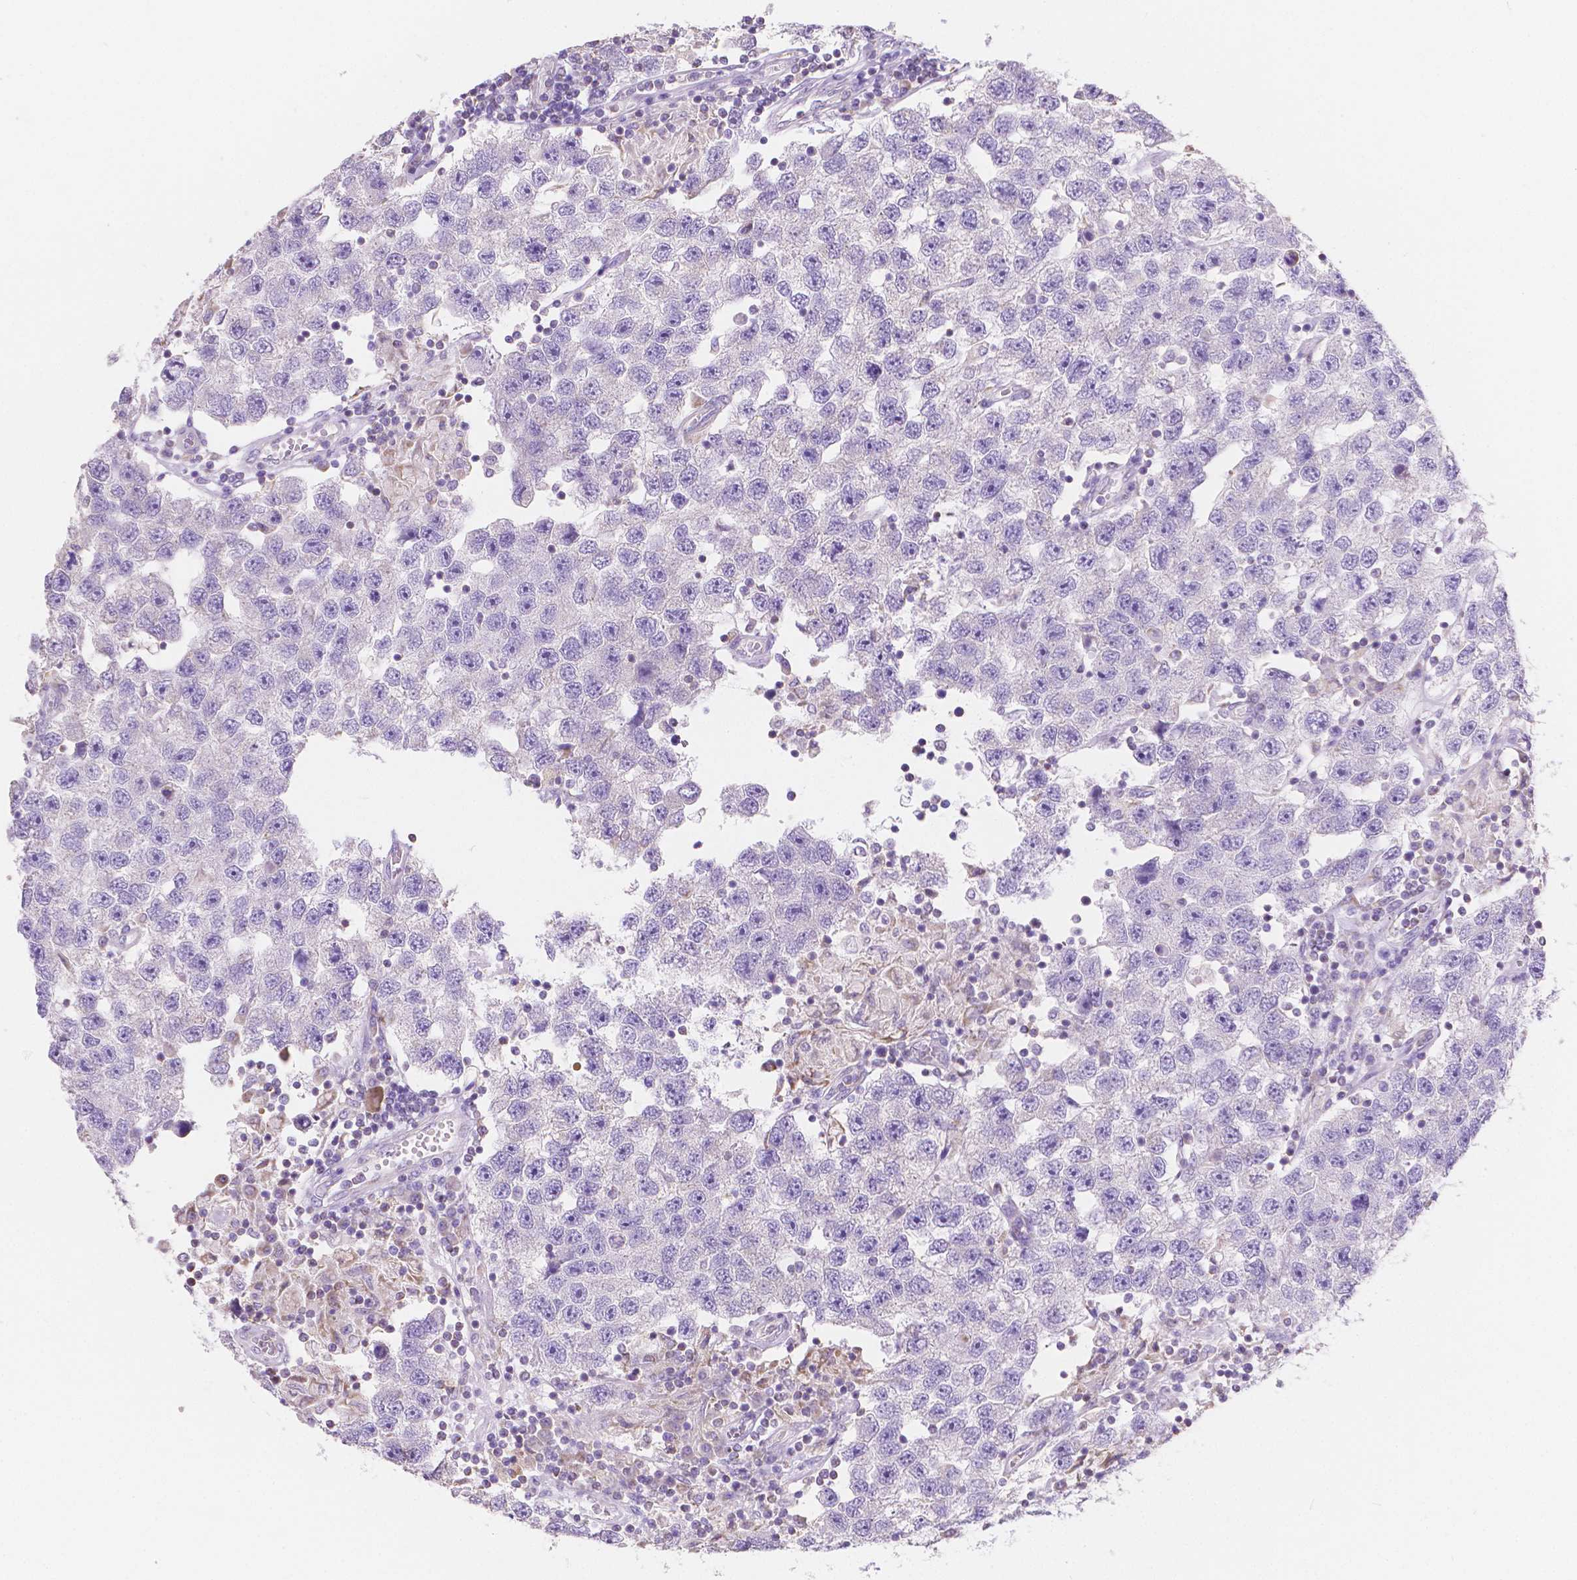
{"staining": {"intensity": "negative", "quantity": "none", "location": "none"}, "tissue": "testis cancer", "cell_type": "Tumor cells", "image_type": "cancer", "snomed": [{"axis": "morphology", "description": "Seminoma, NOS"}, {"axis": "topography", "description": "Testis"}], "caption": "An immunohistochemistry photomicrograph of testis seminoma is shown. There is no staining in tumor cells of testis seminoma.", "gene": "TMEM130", "patient": {"sex": "male", "age": 26}}